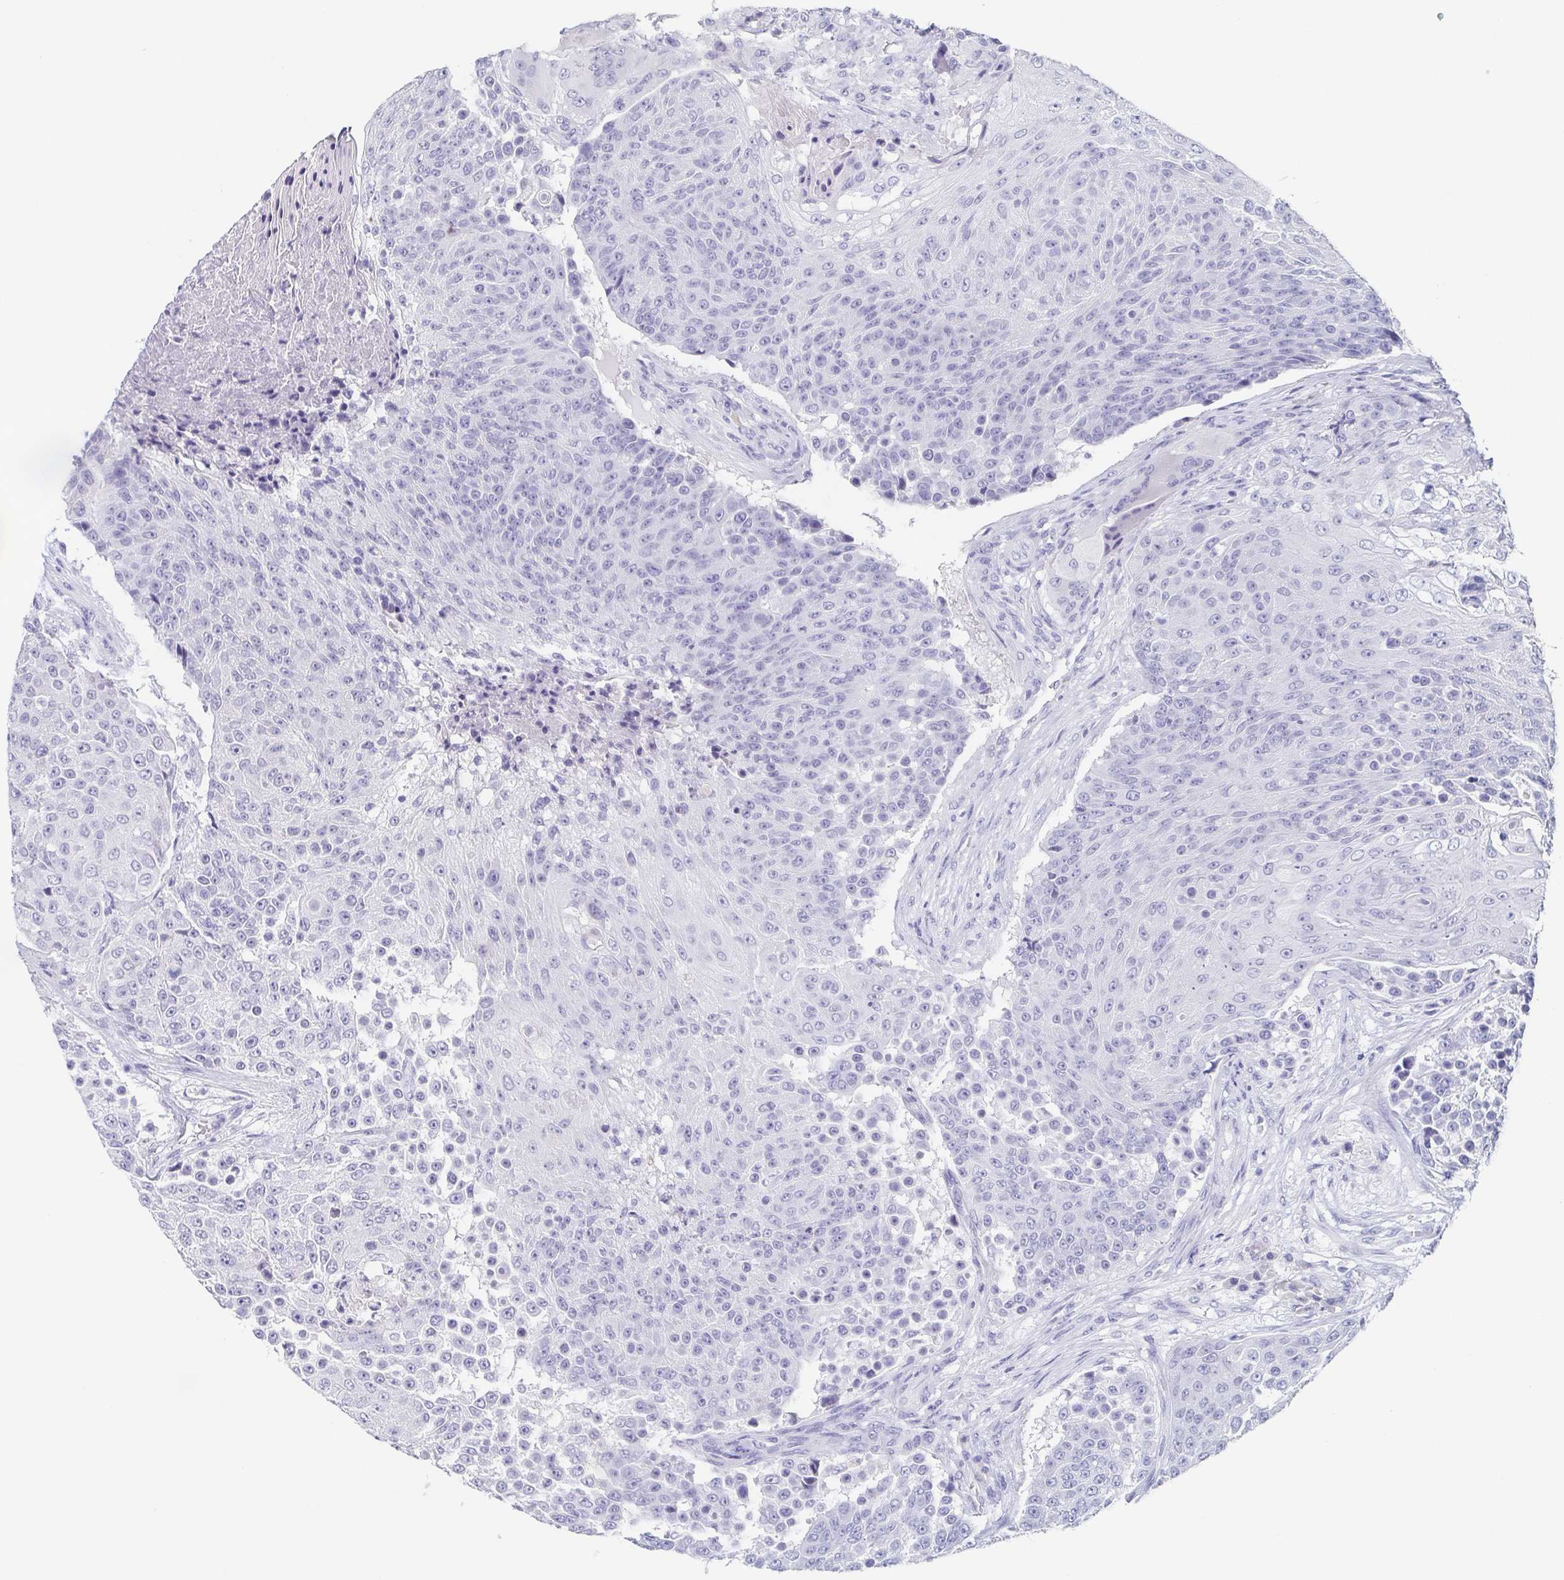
{"staining": {"intensity": "negative", "quantity": "none", "location": "none"}, "tissue": "urothelial cancer", "cell_type": "Tumor cells", "image_type": "cancer", "snomed": [{"axis": "morphology", "description": "Urothelial carcinoma, High grade"}, {"axis": "topography", "description": "Urinary bladder"}], "caption": "DAB immunohistochemical staining of human urothelial cancer demonstrates no significant expression in tumor cells.", "gene": "ITLN1", "patient": {"sex": "female", "age": 63}}